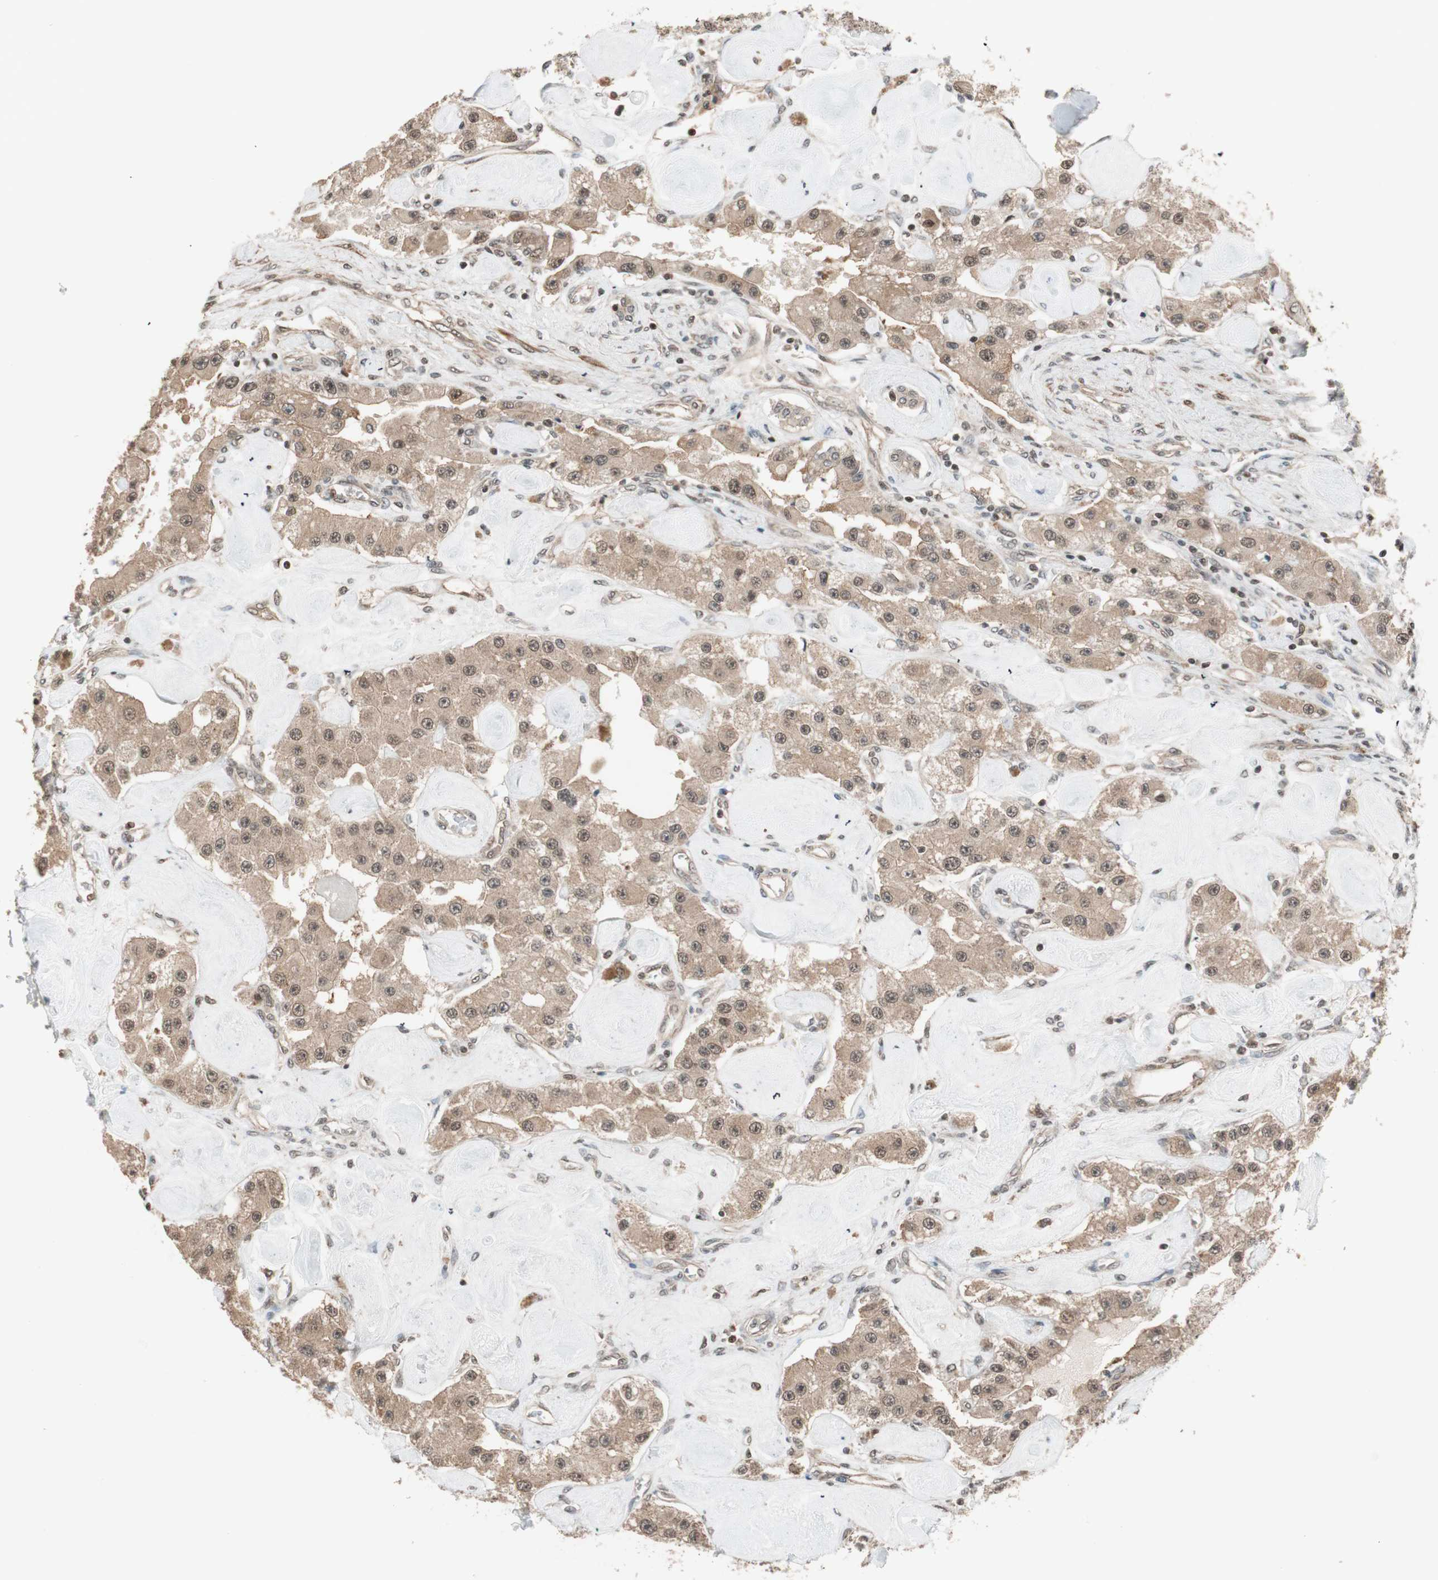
{"staining": {"intensity": "weak", "quantity": ">75%", "location": "cytoplasmic/membranous"}, "tissue": "carcinoid", "cell_type": "Tumor cells", "image_type": "cancer", "snomed": [{"axis": "morphology", "description": "Carcinoid, malignant, NOS"}, {"axis": "topography", "description": "Pancreas"}], "caption": "The histopathology image reveals staining of carcinoid (malignant), revealing weak cytoplasmic/membranous protein positivity (brown color) within tumor cells.", "gene": "DRAP1", "patient": {"sex": "male", "age": 41}}